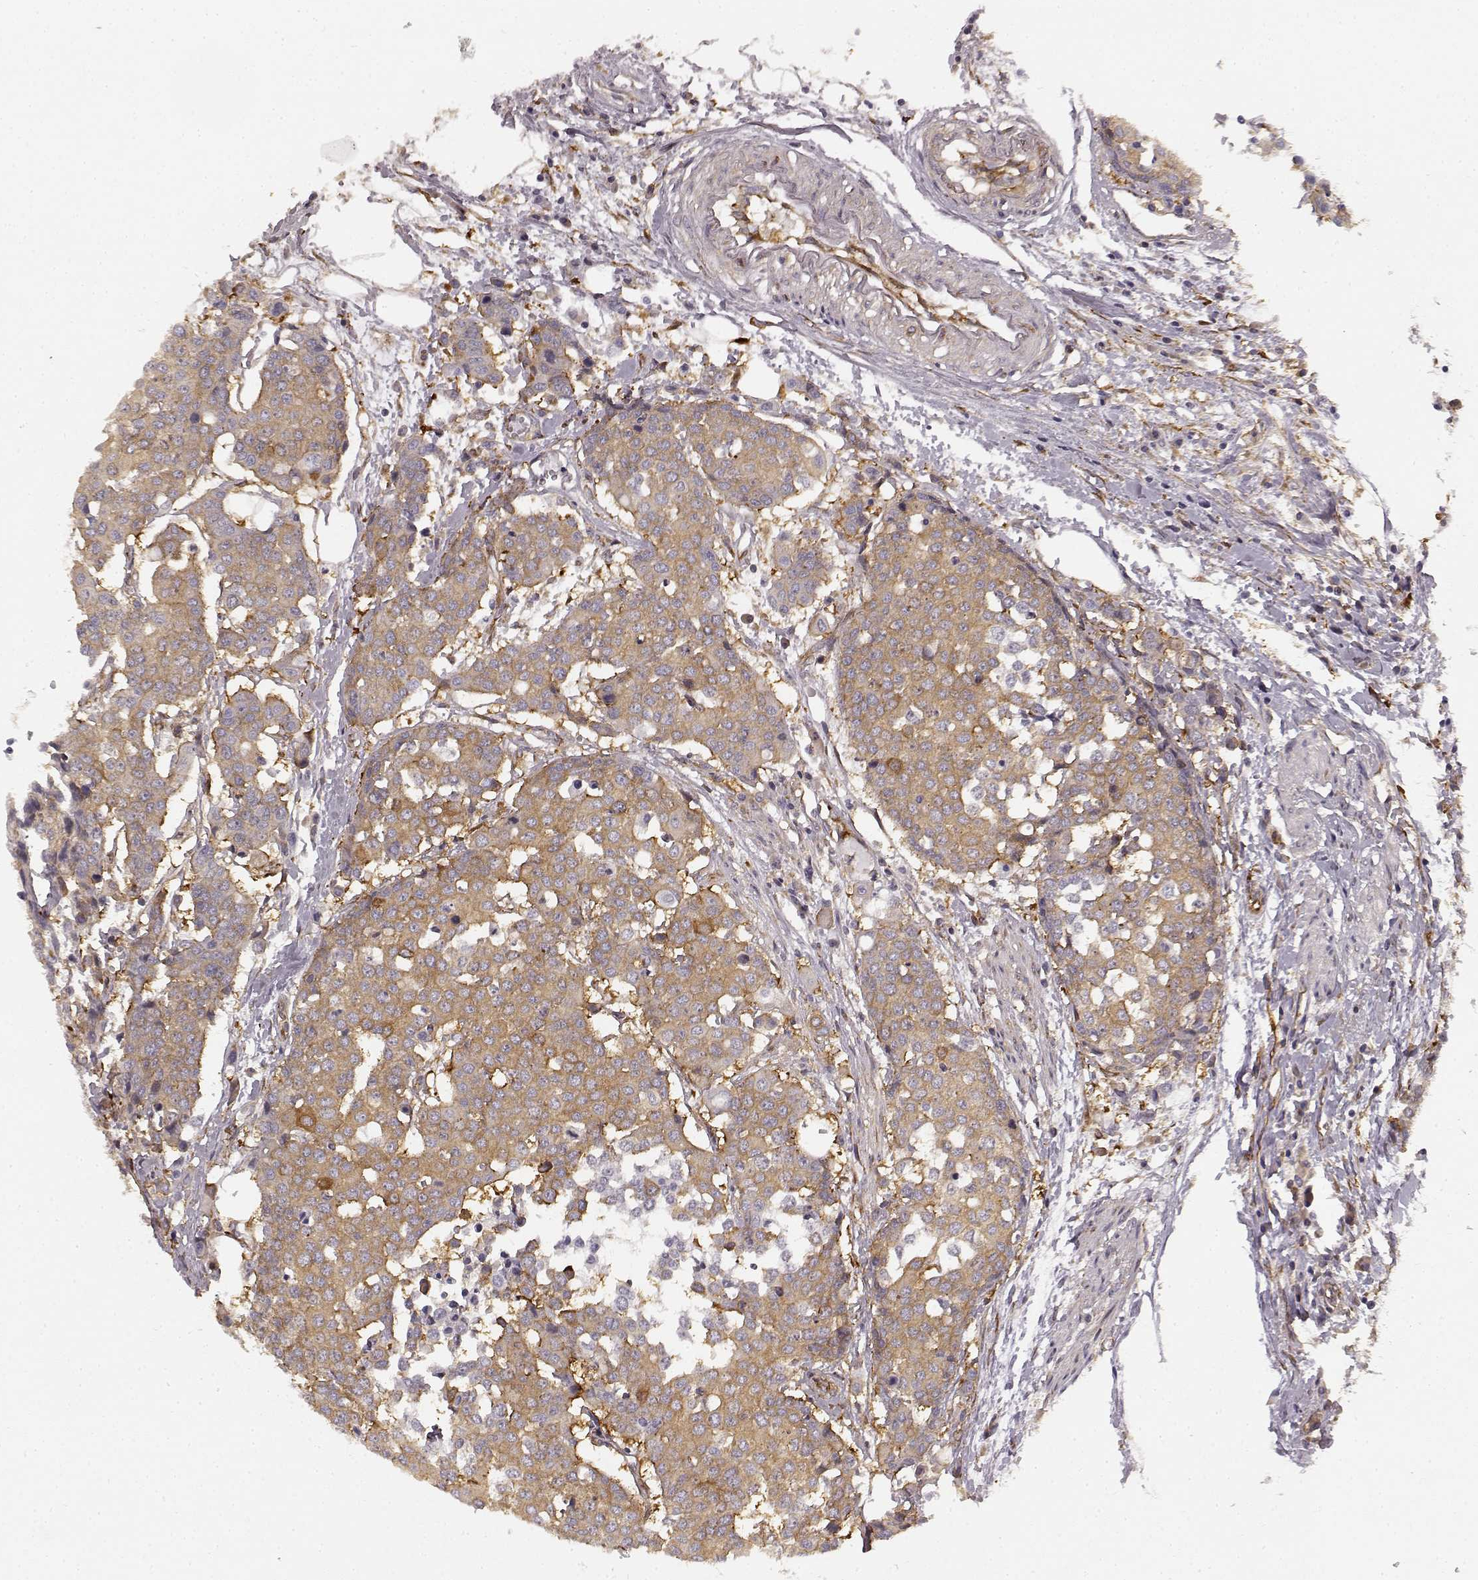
{"staining": {"intensity": "weak", "quantity": ">75%", "location": "cytoplasmic/membranous"}, "tissue": "carcinoid", "cell_type": "Tumor cells", "image_type": "cancer", "snomed": [{"axis": "morphology", "description": "Carcinoid, malignant, NOS"}, {"axis": "topography", "description": "Colon"}], "caption": "Human carcinoid (malignant) stained for a protein (brown) displays weak cytoplasmic/membranous positive expression in about >75% of tumor cells.", "gene": "TMEM14A", "patient": {"sex": "male", "age": 81}}